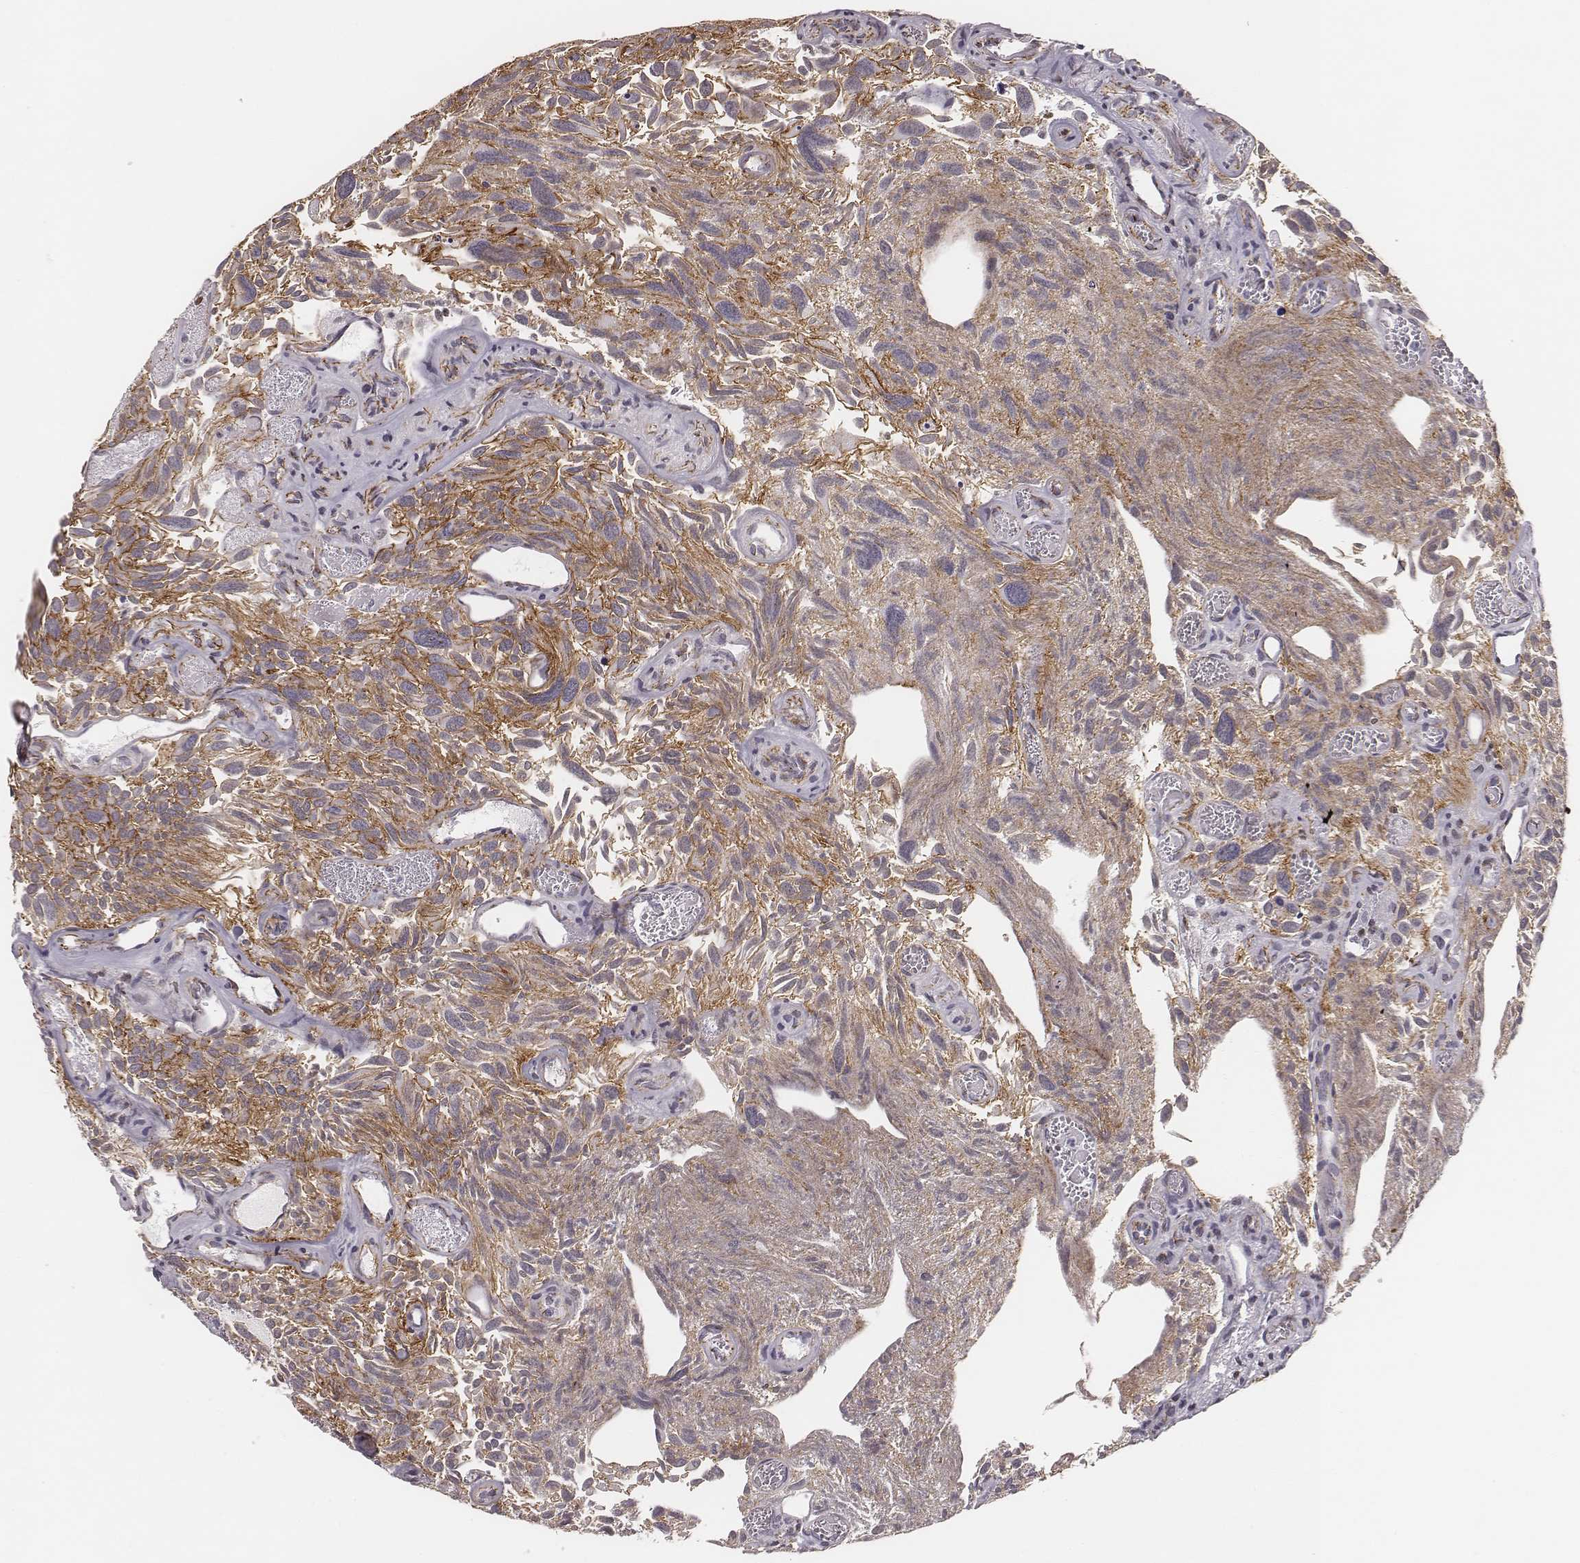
{"staining": {"intensity": "moderate", "quantity": ">75%", "location": "cytoplasmic/membranous"}, "tissue": "urothelial cancer", "cell_type": "Tumor cells", "image_type": "cancer", "snomed": [{"axis": "morphology", "description": "Urothelial carcinoma, Low grade"}, {"axis": "topography", "description": "Urinary bladder"}], "caption": "This image demonstrates urothelial carcinoma (low-grade) stained with immunohistochemistry (IHC) to label a protein in brown. The cytoplasmic/membranous of tumor cells show moderate positivity for the protein. Nuclei are counter-stained blue.", "gene": "WDR59", "patient": {"sex": "female", "age": 69}}